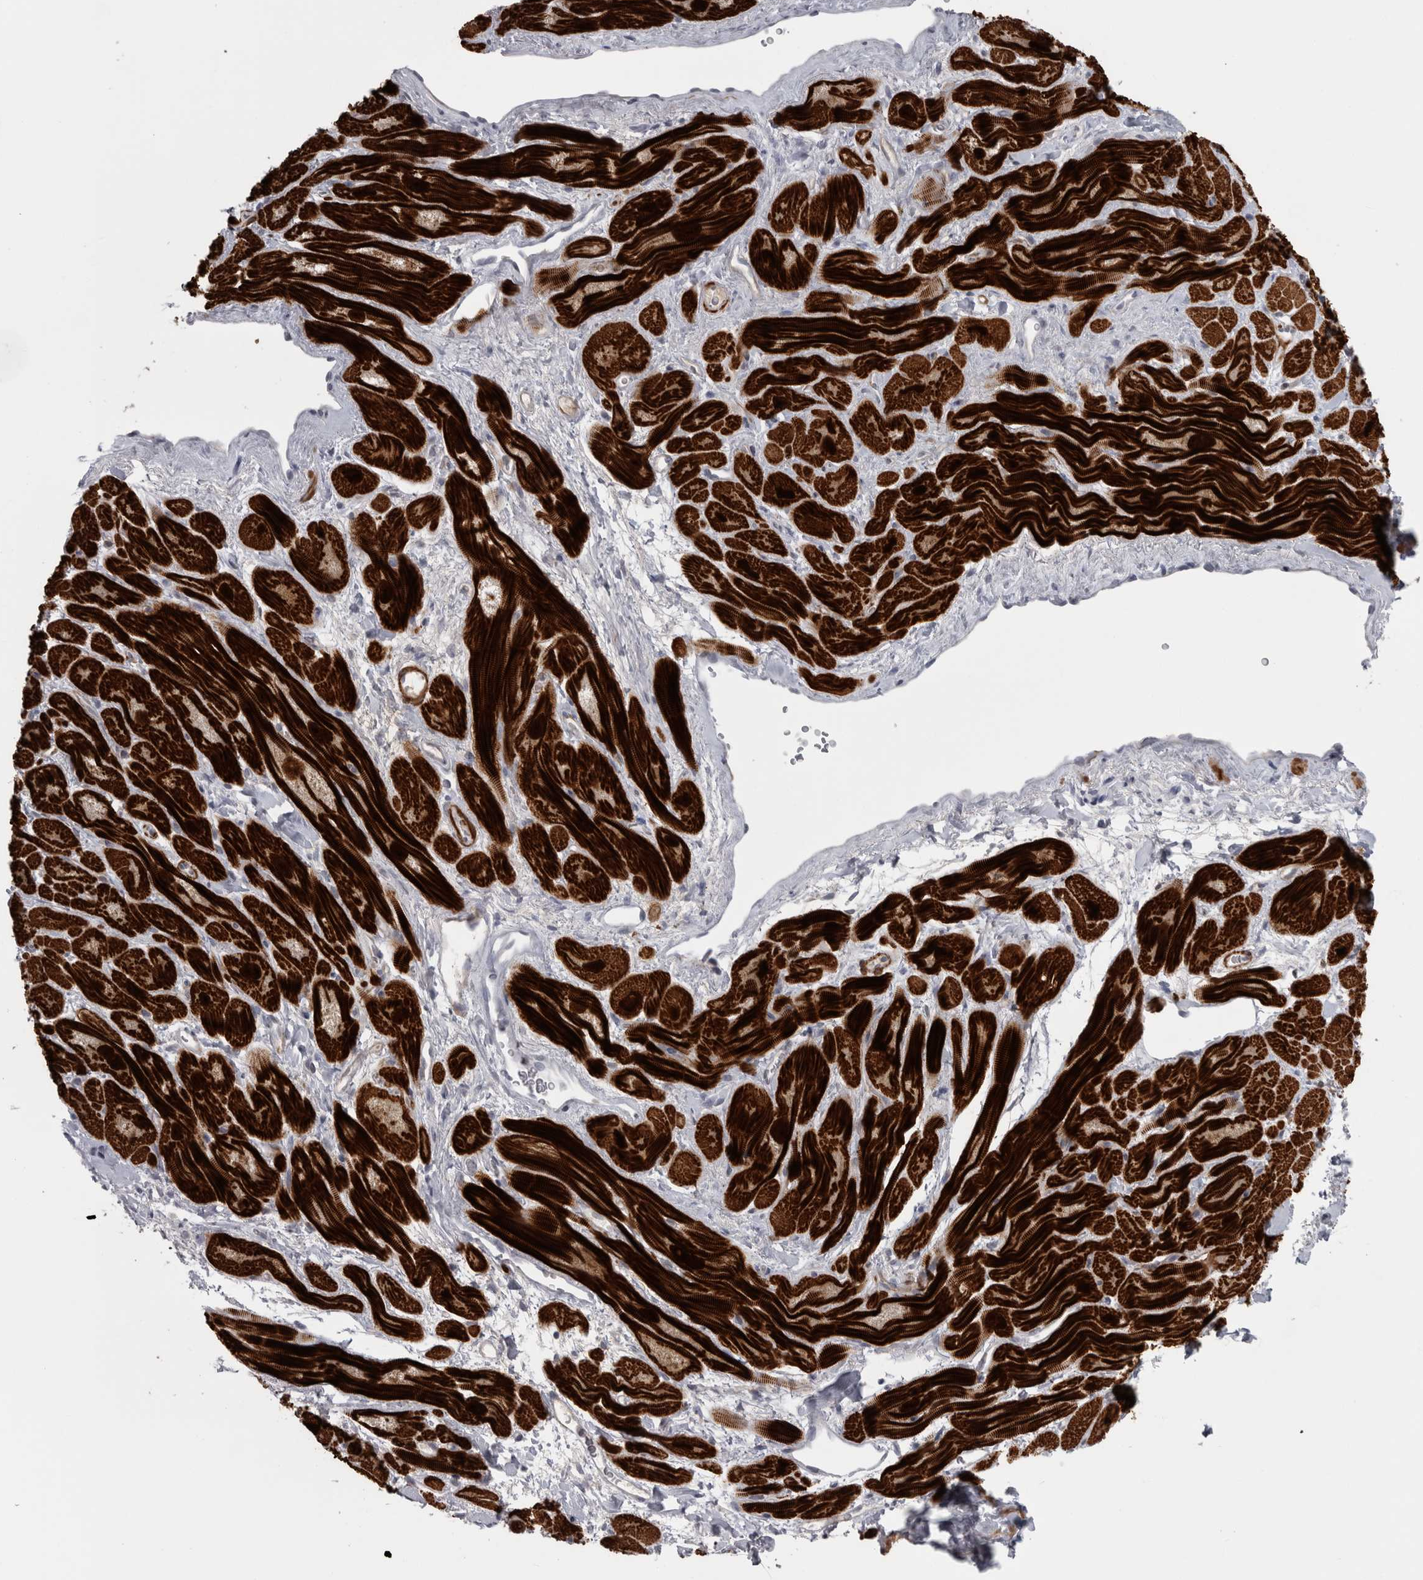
{"staining": {"intensity": "strong", "quantity": ">75%", "location": "cytoplasmic/membranous,nuclear"}, "tissue": "heart muscle", "cell_type": "Cardiomyocytes", "image_type": "normal", "snomed": [{"axis": "morphology", "description": "Normal tissue, NOS"}, {"axis": "topography", "description": "Heart"}], "caption": "This micrograph exhibits unremarkable heart muscle stained with immunohistochemistry to label a protein in brown. The cytoplasmic/membranous,nuclear of cardiomyocytes show strong positivity for the protein. Nuclei are counter-stained blue.", "gene": "PPP1R12B", "patient": {"sex": "male", "age": 49}}